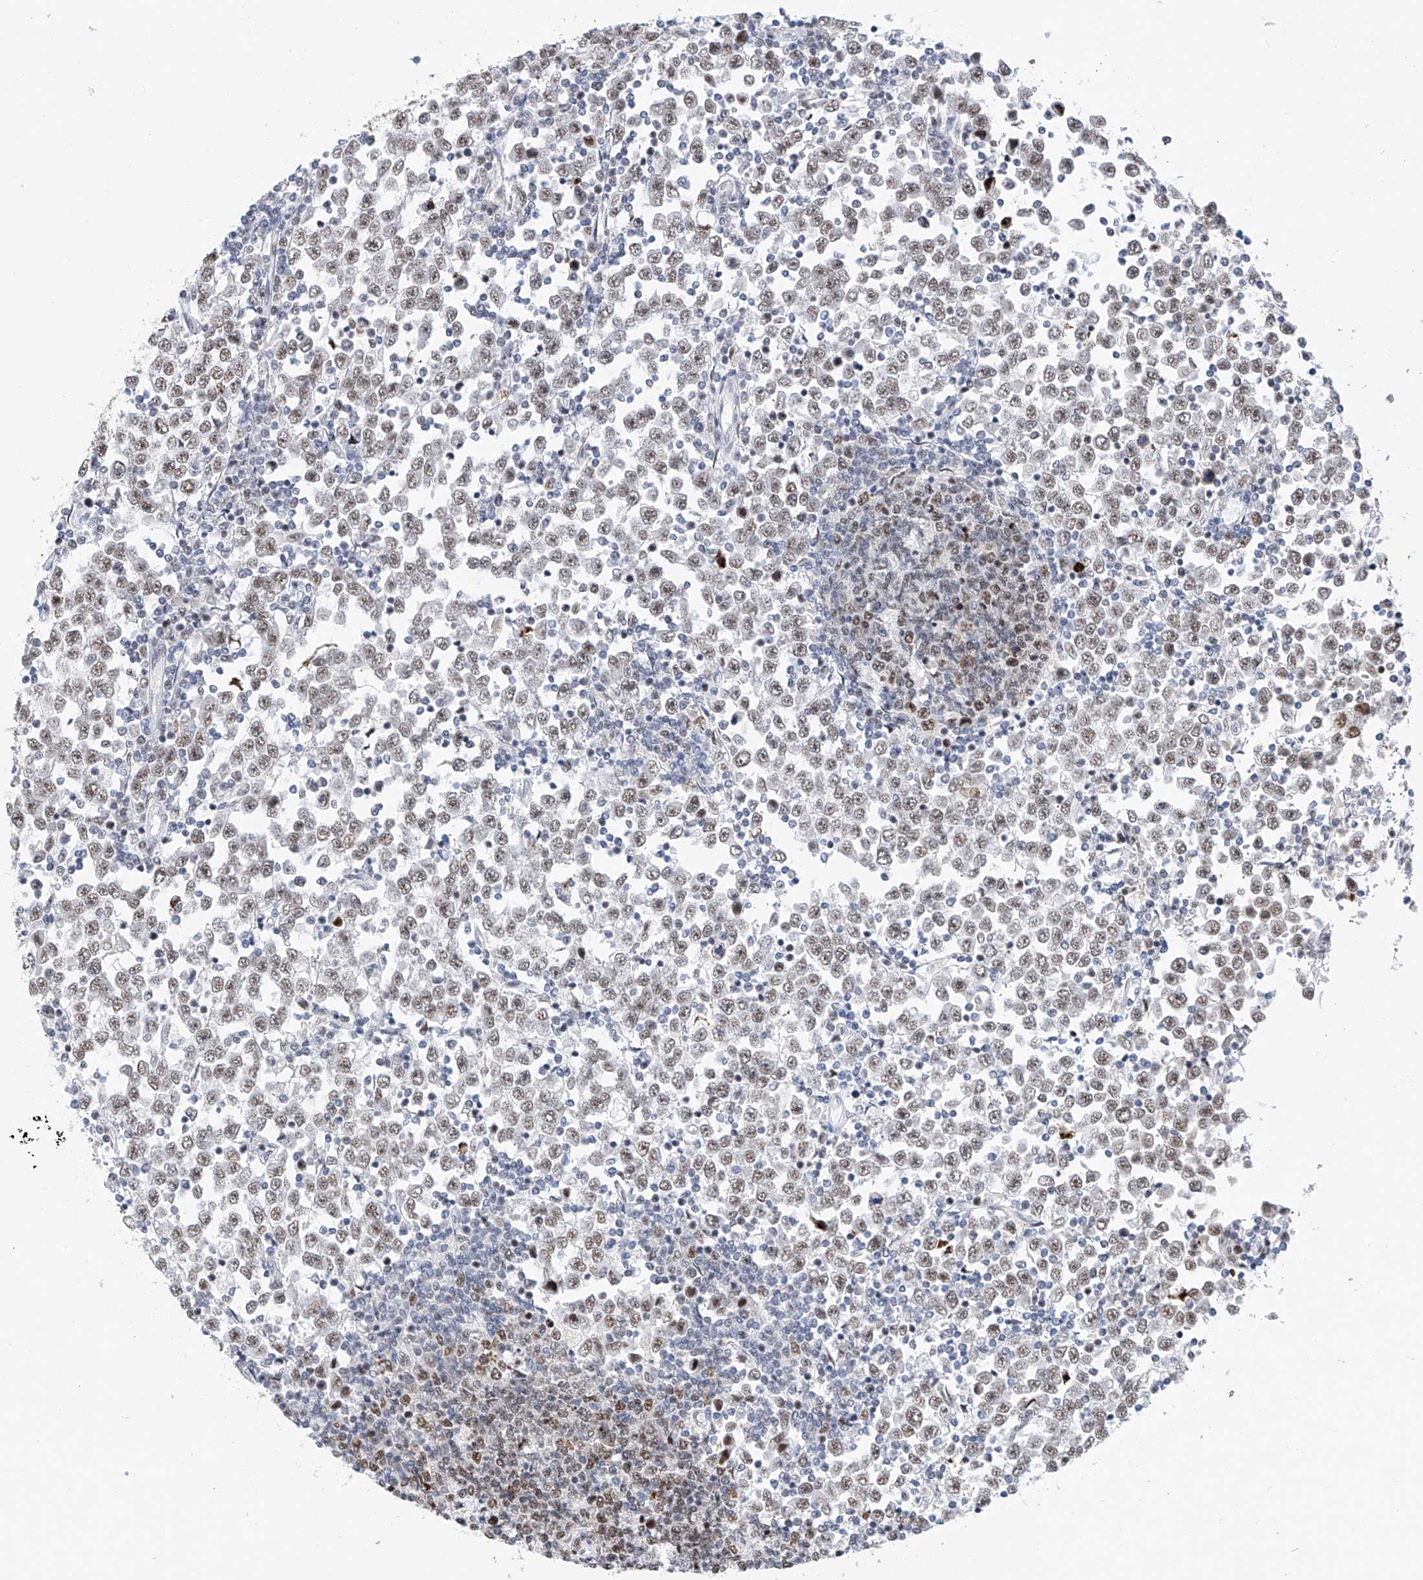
{"staining": {"intensity": "strong", "quantity": "25%-75%", "location": "nuclear"}, "tissue": "testis cancer", "cell_type": "Tumor cells", "image_type": "cancer", "snomed": [{"axis": "morphology", "description": "Seminoma, NOS"}, {"axis": "topography", "description": "Testis"}], "caption": "Immunohistochemistry (IHC) of human testis seminoma displays high levels of strong nuclear expression in approximately 25%-75% of tumor cells.", "gene": "SRSF6", "patient": {"sex": "male", "age": 65}}